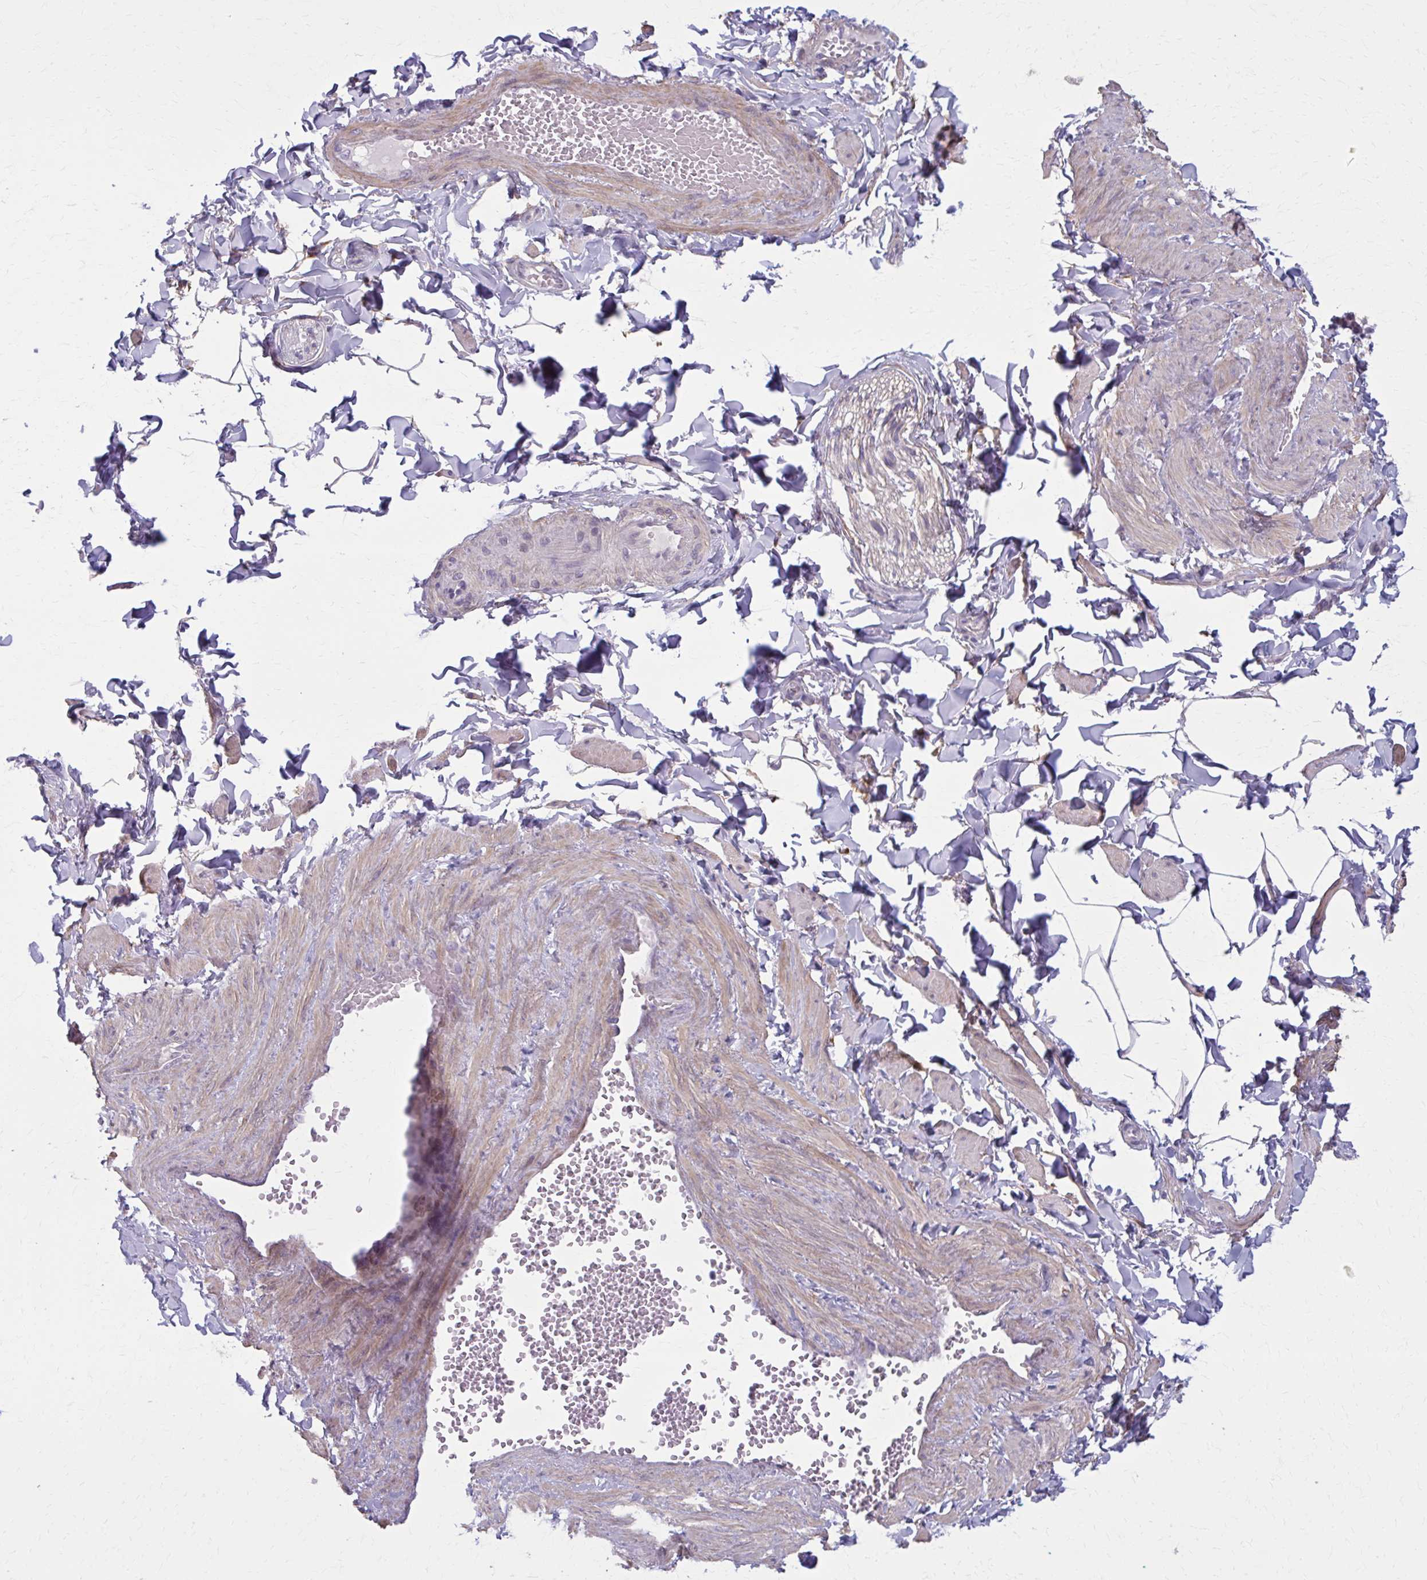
{"staining": {"intensity": "negative", "quantity": "none", "location": "none"}, "tissue": "adipose tissue", "cell_type": "Adipocytes", "image_type": "normal", "snomed": [{"axis": "morphology", "description": "Normal tissue, NOS"}, {"axis": "topography", "description": "Epididymis"}, {"axis": "topography", "description": "Peripheral nerve tissue"}], "caption": "Immunohistochemistry (IHC) image of benign adipose tissue: adipose tissue stained with DAB (3,3'-diaminobenzidine) demonstrates no significant protein staining in adipocytes. (Stains: DAB immunohistochemistry (IHC) with hematoxylin counter stain, Microscopy: brightfield microscopy at high magnification).", "gene": "NUMBL", "patient": {"sex": "male", "age": 32}}